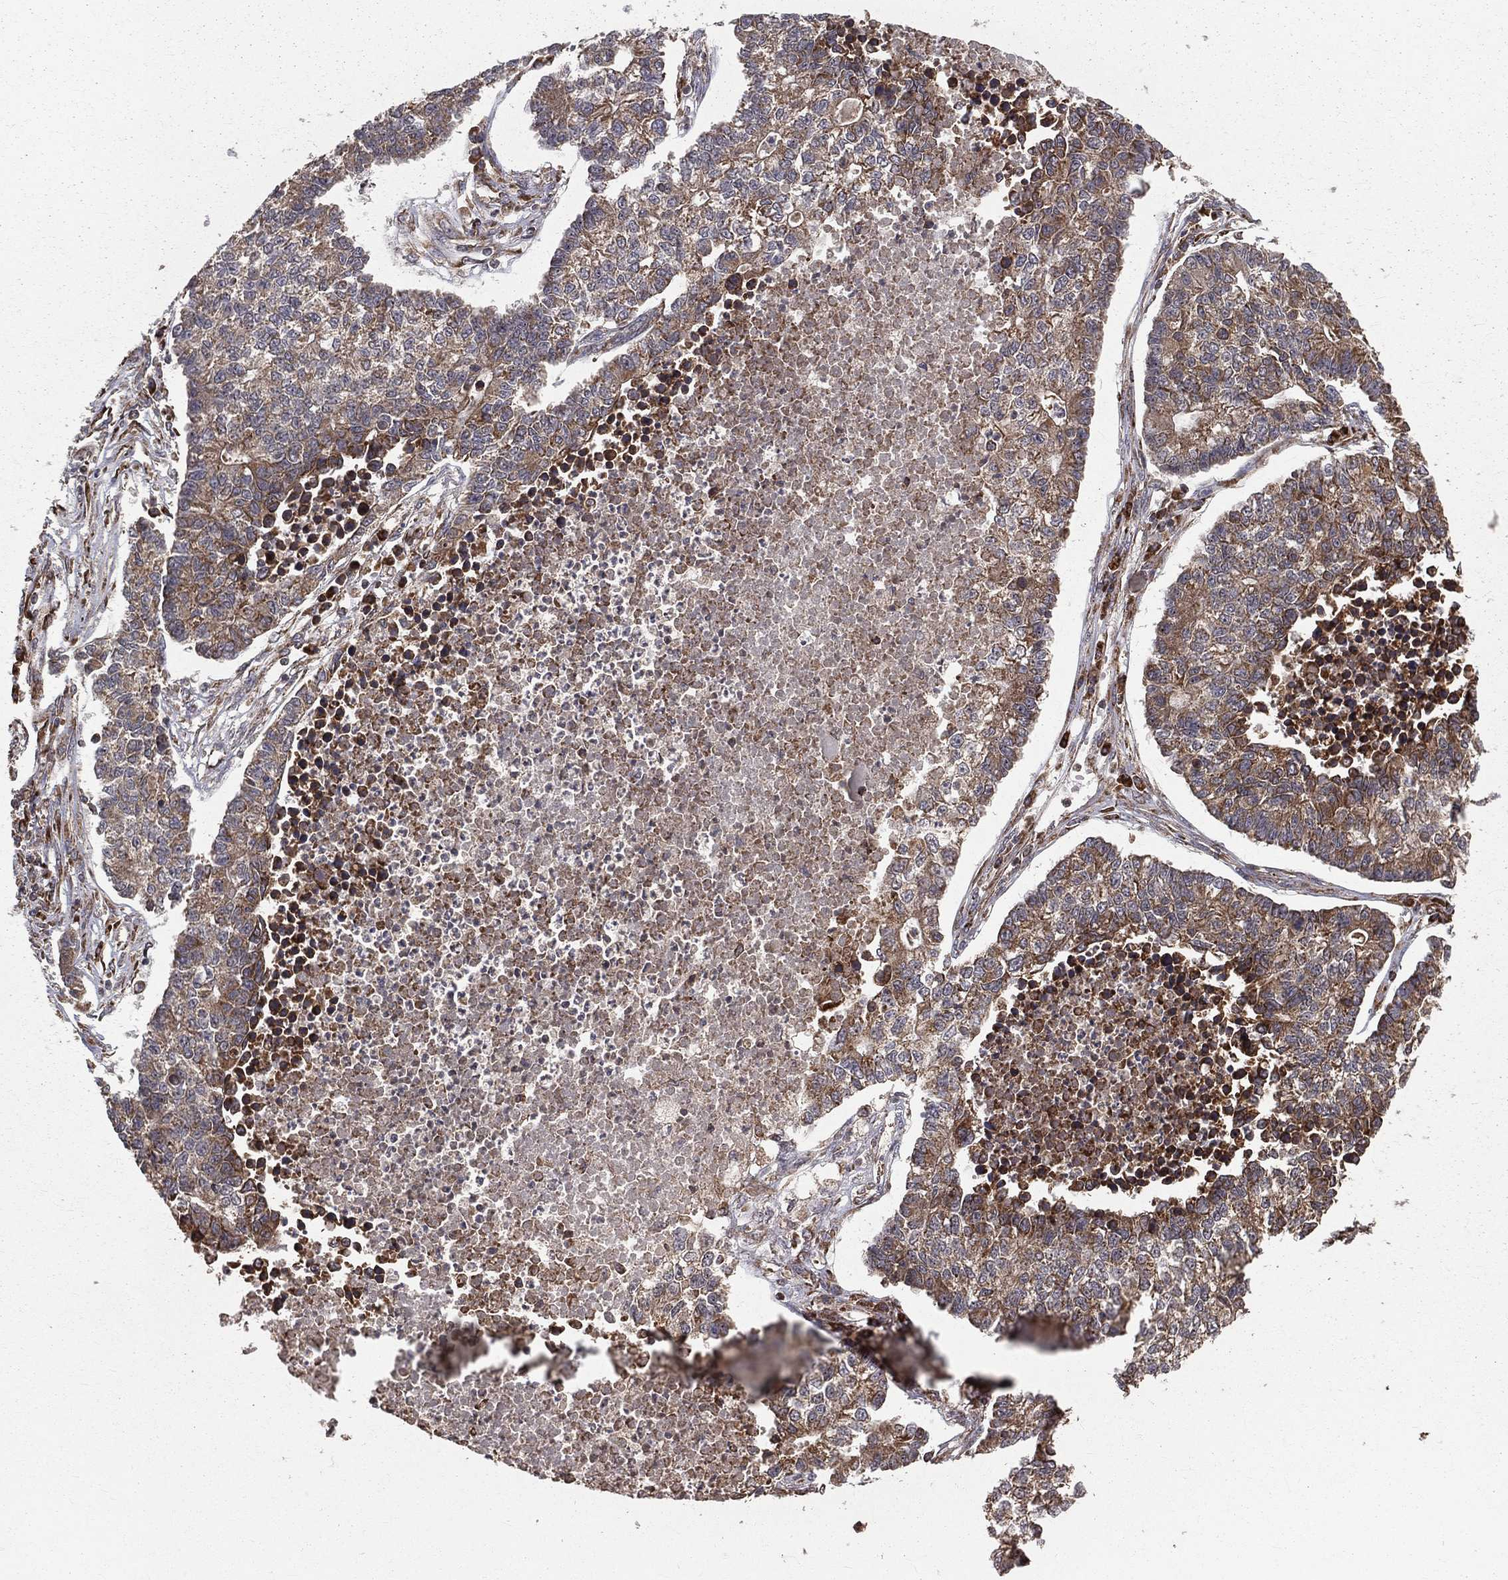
{"staining": {"intensity": "moderate", "quantity": ">75%", "location": "cytoplasmic/membranous"}, "tissue": "lung cancer", "cell_type": "Tumor cells", "image_type": "cancer", "snomed": [{"axis": "morphology", "description": "Adenocarcinoma, NOS"}, {"axis": "topography", "description": "Lung"}], "caption": "Protein expression analysis of human lung cancer reveals moderate cytoplasmic/membranous positivity in about >75% of tumor cells.", "gene": "OLFML1", "patient": {"sex": "male", "age": 57}}